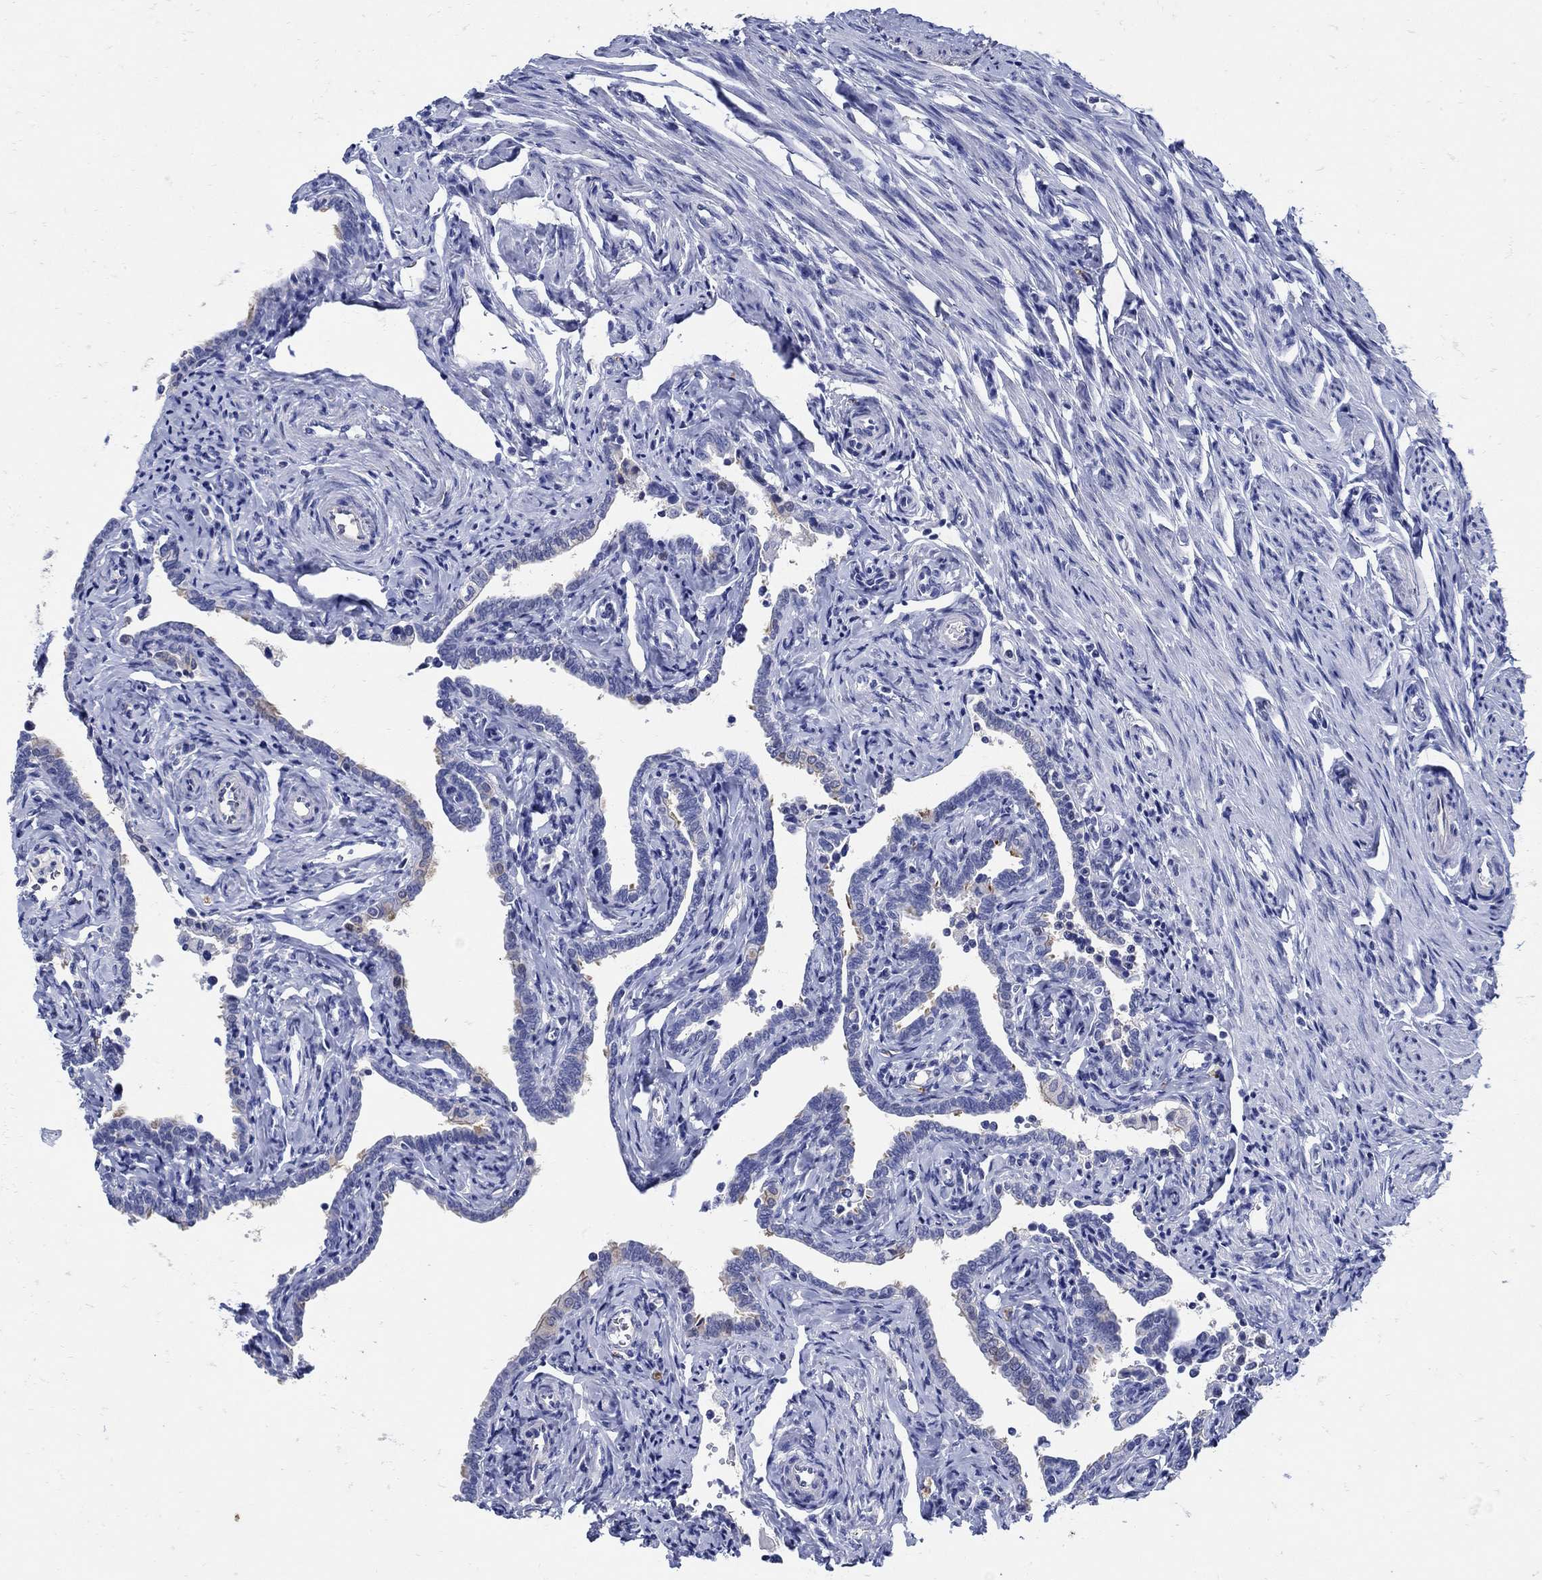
{"staining": {"intensity": "weak", "quantity": "<25%", "location": "cytoplasmic/membranous"}, "tissue": "fallopian tube", "cell_type": "Glandular cells", "image_type": "normal", "snomed": [{"axis": "morphology", "description": "Normal tissue, NOS"}, {"axis": "topography", "description": "Fallopian tube"}, {"axis": "topography", "description": "Ovary"}], "caption": "Human fallopian tube stained for a protein using immunohistochemistry (IHC) exhibits no positivity in glandular cells.", "gene": "NOS1", "patient": {"sex": "female", "age": 54}}